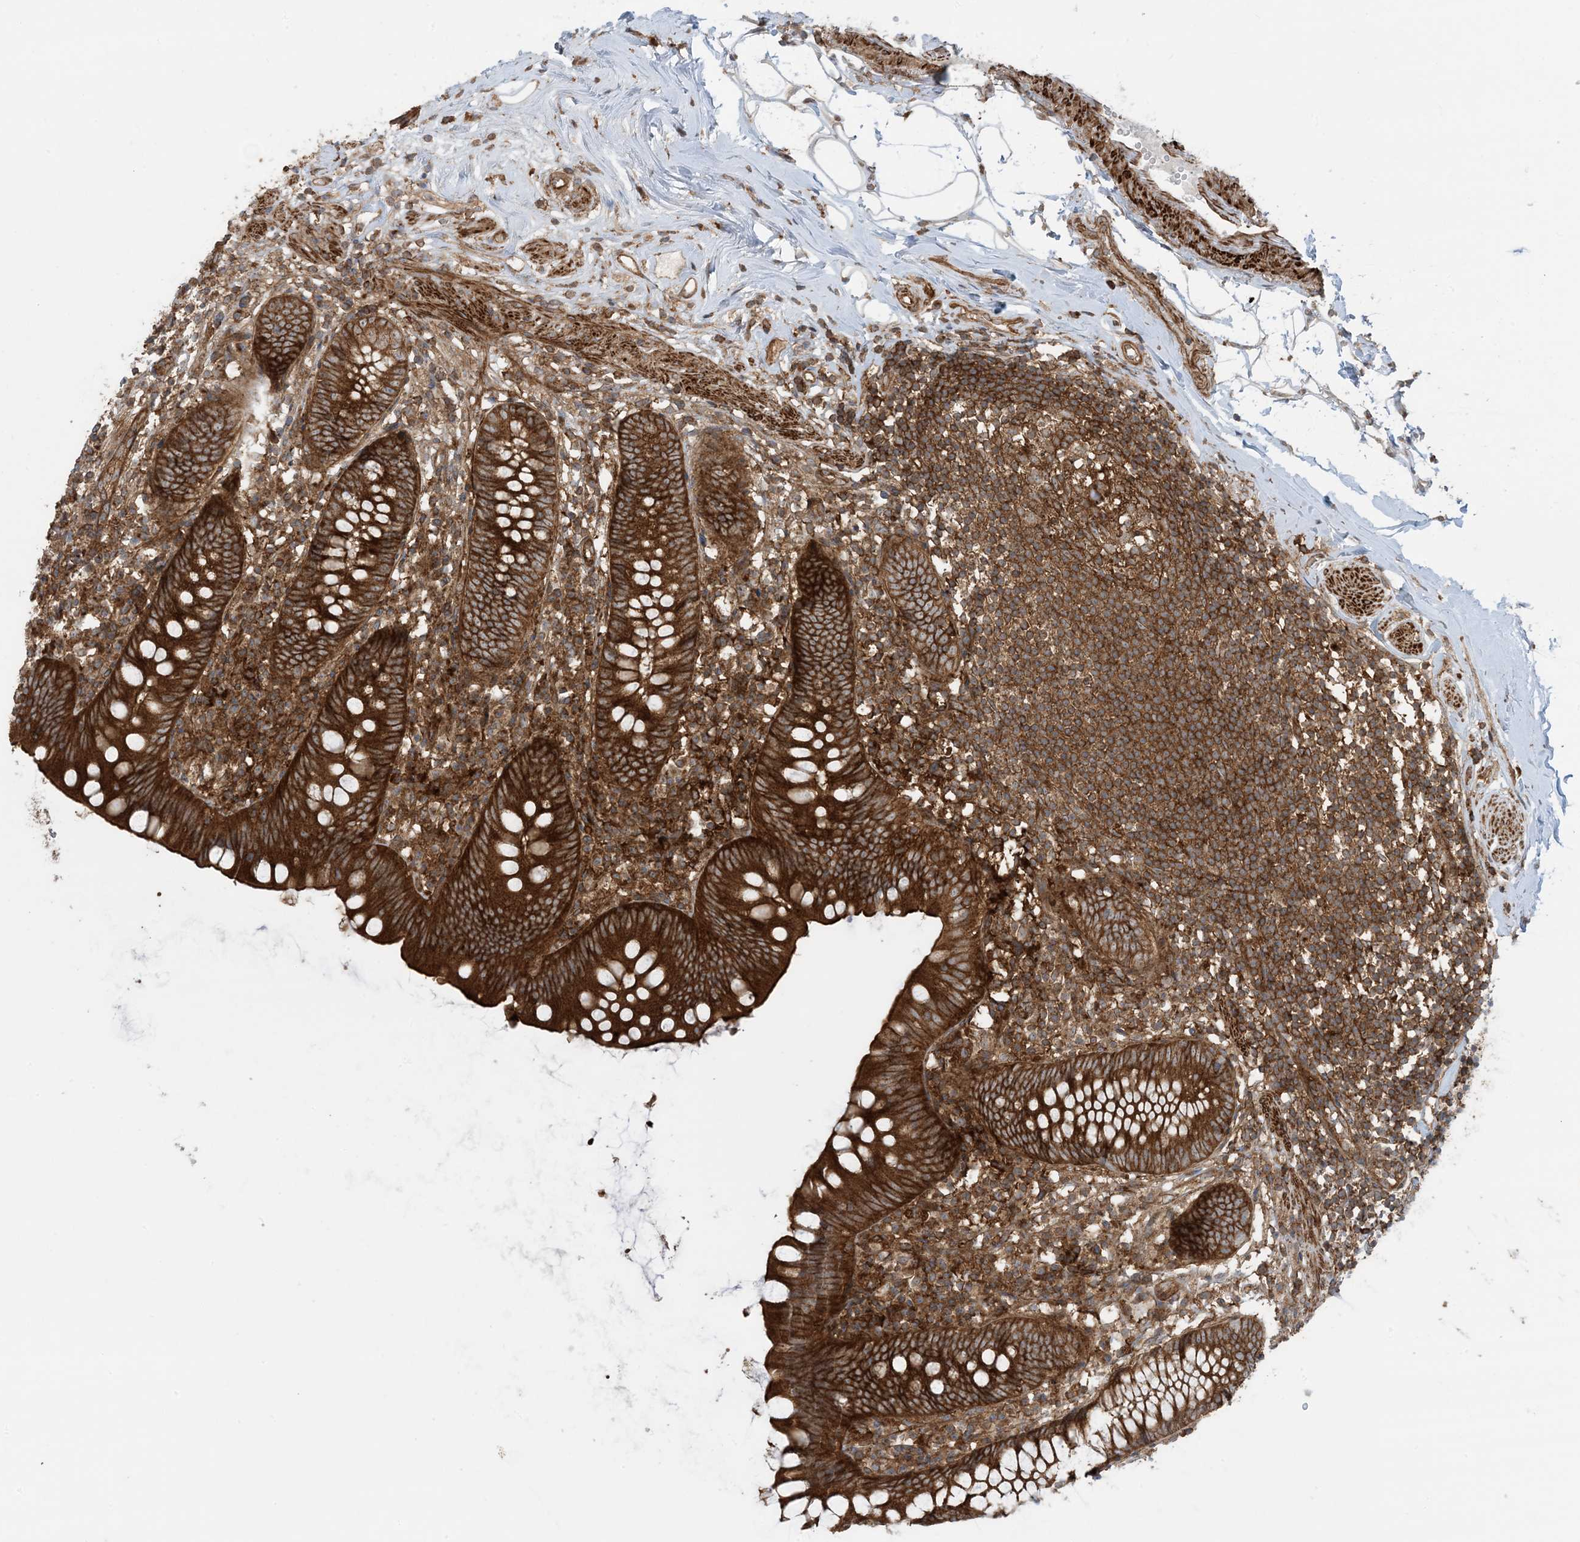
{"staining": {"intensity": "strong", "quantity": ">75%", "location": "cytoplasmic/membranous"}, "tissue": "appendix", "cell_type": "Glandular cells", "image_type": "normal", "snomed": [{"axis": "morphology", "description": "Normal tissue, NOS"}, {"axis": "topography", "description": "Appendix"}], "caption": "Immunohistochemistry (IHC) image of benign appendix stained for a protein (brown), which displays high levels of strong cytoplasmic/membranous positivity in about >75% of glandular cells.", "gene": "STAM2", "patient": {"sex": "female", "age": 62}}